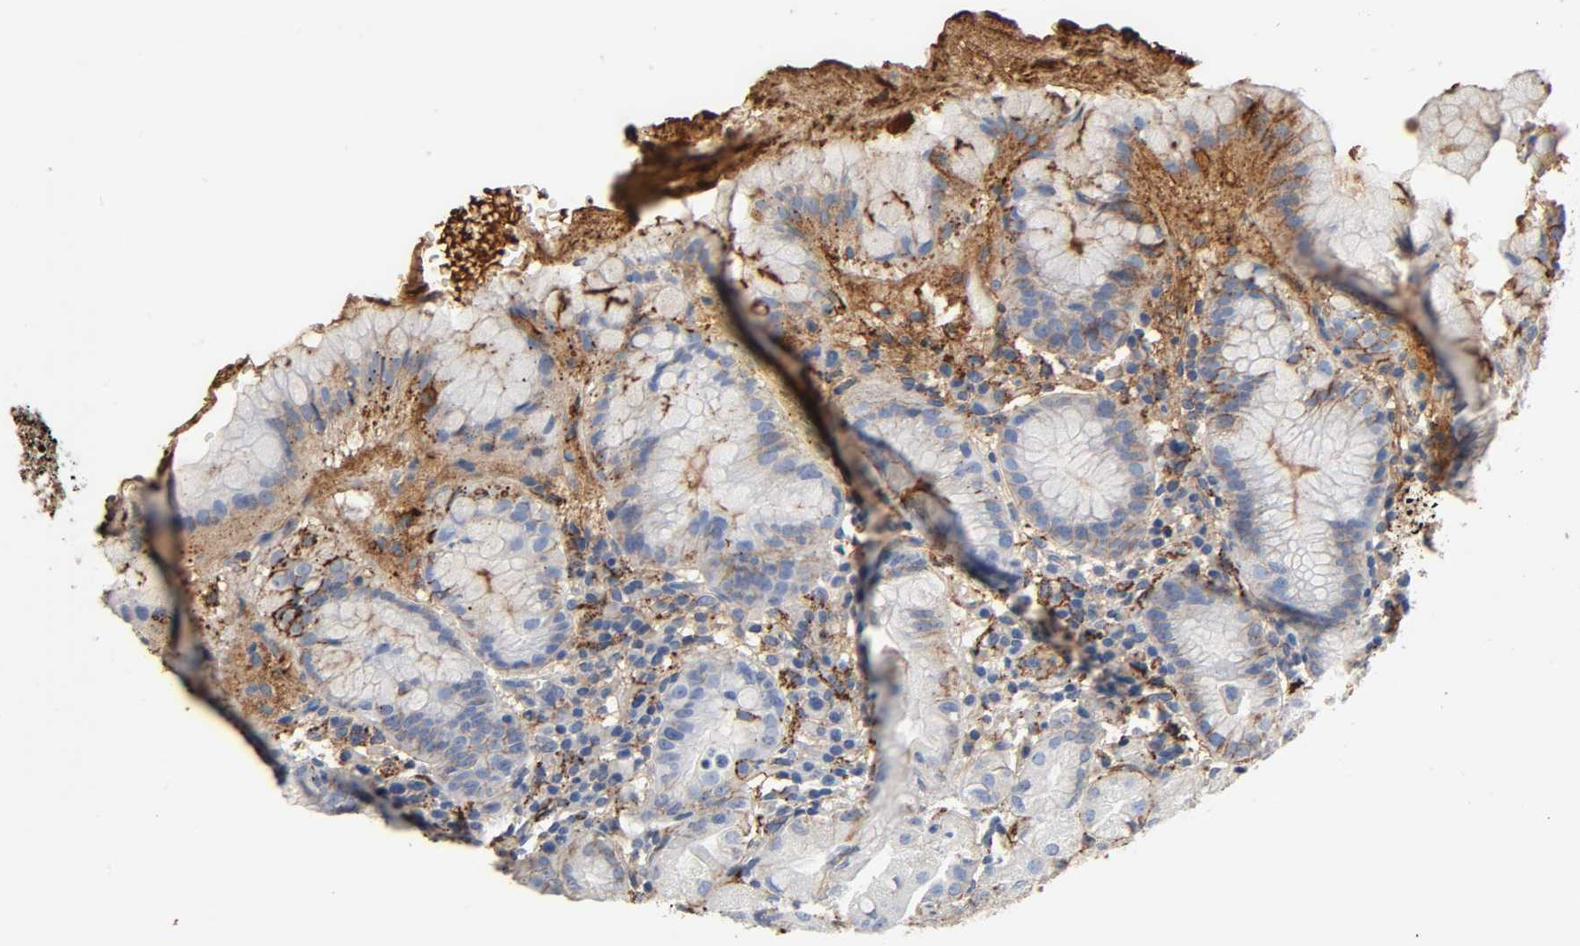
{"staining": {"intensity": "weak", "quantity": "25%-75%", "location": "cytoplasmic/membranous"}, "tissue": "stomach", "cell_type": "Glandular cells", "image_type": "normal", "snomed": [{"axis": "morphology", "description": "Normal tissue, NOS"}, {"axis": "topography", "description": "Stomach"}, {"axis": "topography", "description": "Stomach, lower"}], "caption": "Weak cytoplasmic/membranous expression is appreciated in about 25%-75% of glandular cells in unremarkable stomach.", "gene": "C3", "patient": {"sex": "female", "age": 75}}